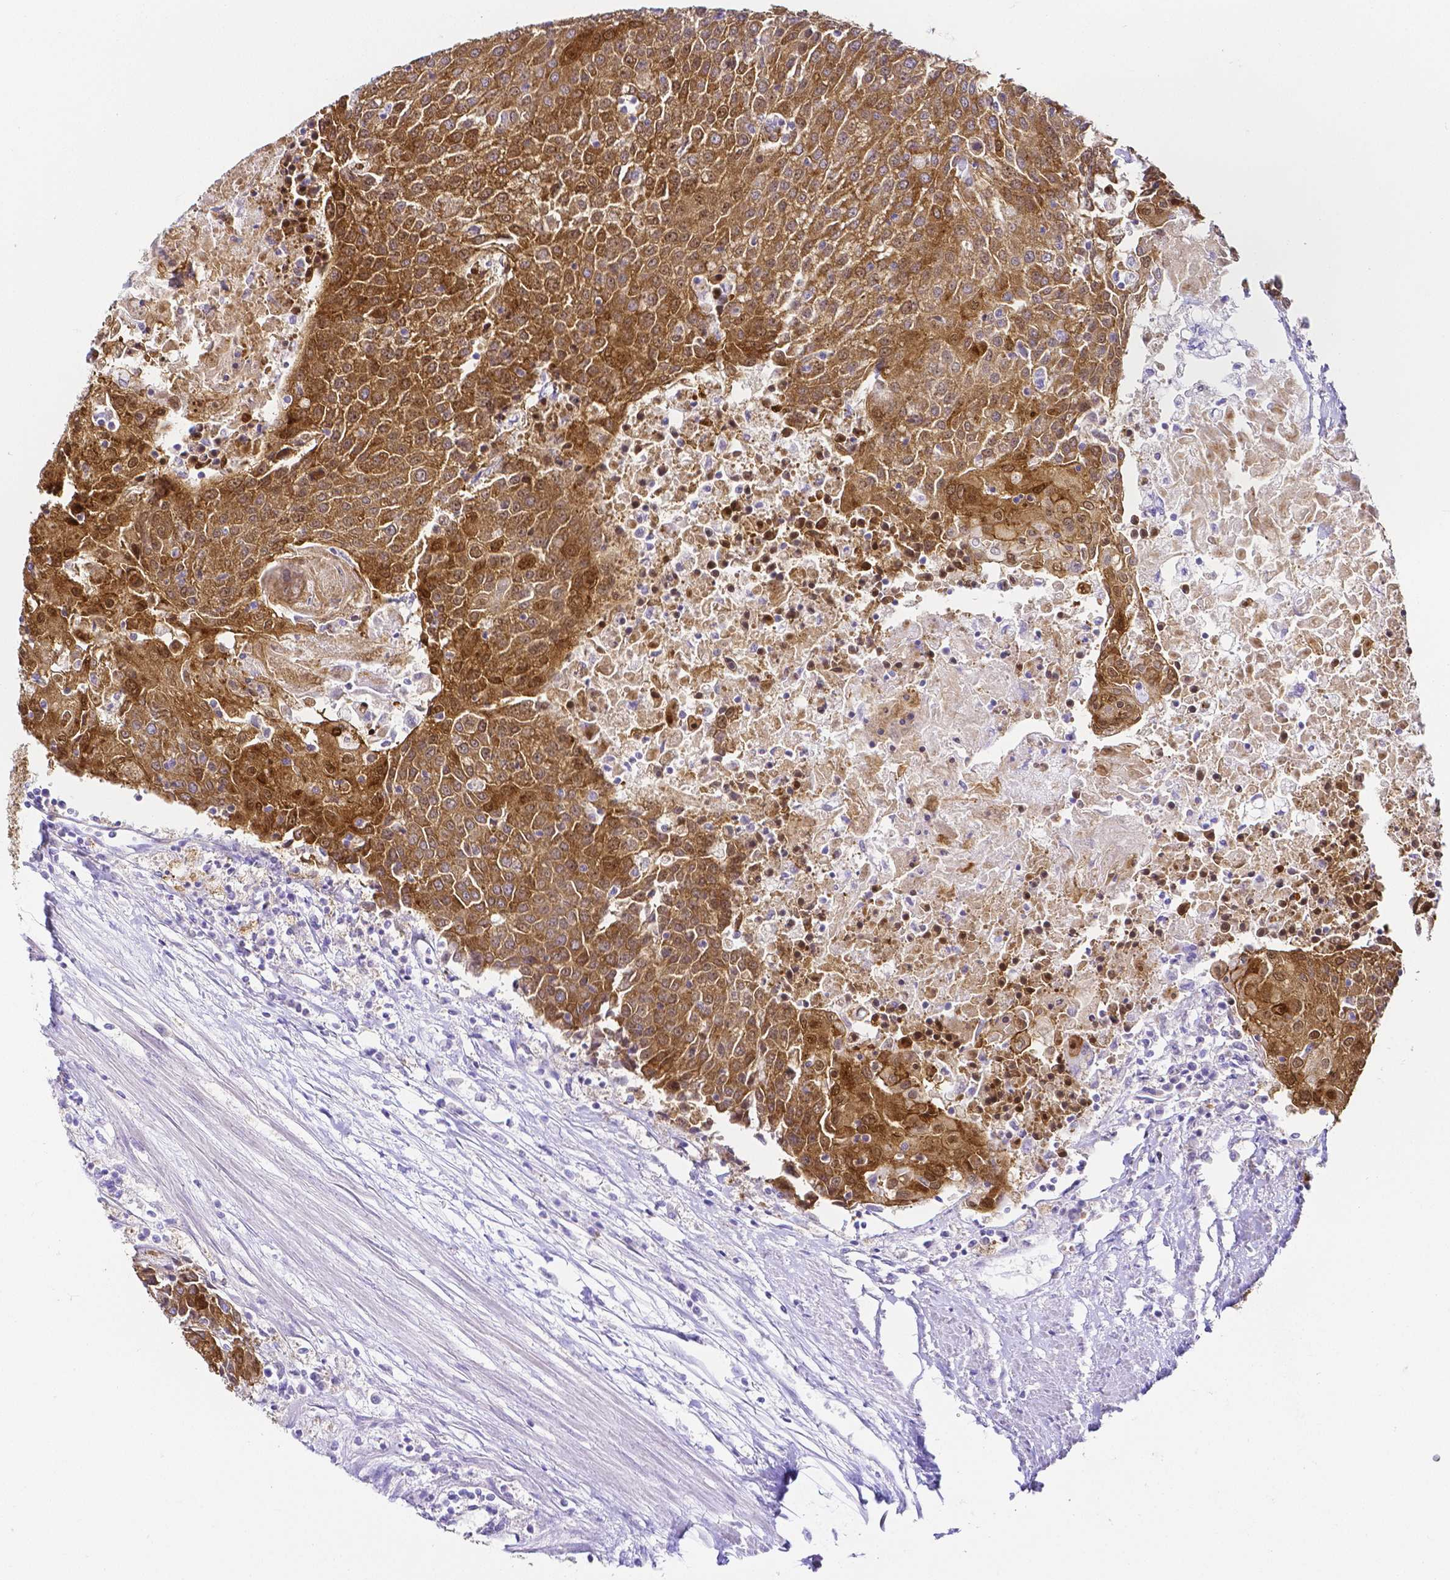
{"staining": {"intensity": "moderate", "quantity": ">75%", "location": "cytoplasmic/membranous"}, "tissue": "urothelial cancer", "cell_type": "Tumor cells", "image_type": "cancer", "snomed": [{"axis": "morphology", "description": "Urothelial carcinoma, High grade"}, {"axis": "topography", "description": "Urinary bladder"}], "caption": "Immunohistochemistry (IHC) (DAB (3,3'-diaminobenzidine)) staining of human urothelial carcinoma (high-grade) reveals moderate cytoplasmic/membranous protein staining in about >75% of tumor cells. The protein is shown in brown color, while the nuclei are stained blue.", "gene": "PKP3", "patient": {"sex": "female", "age": 85}}